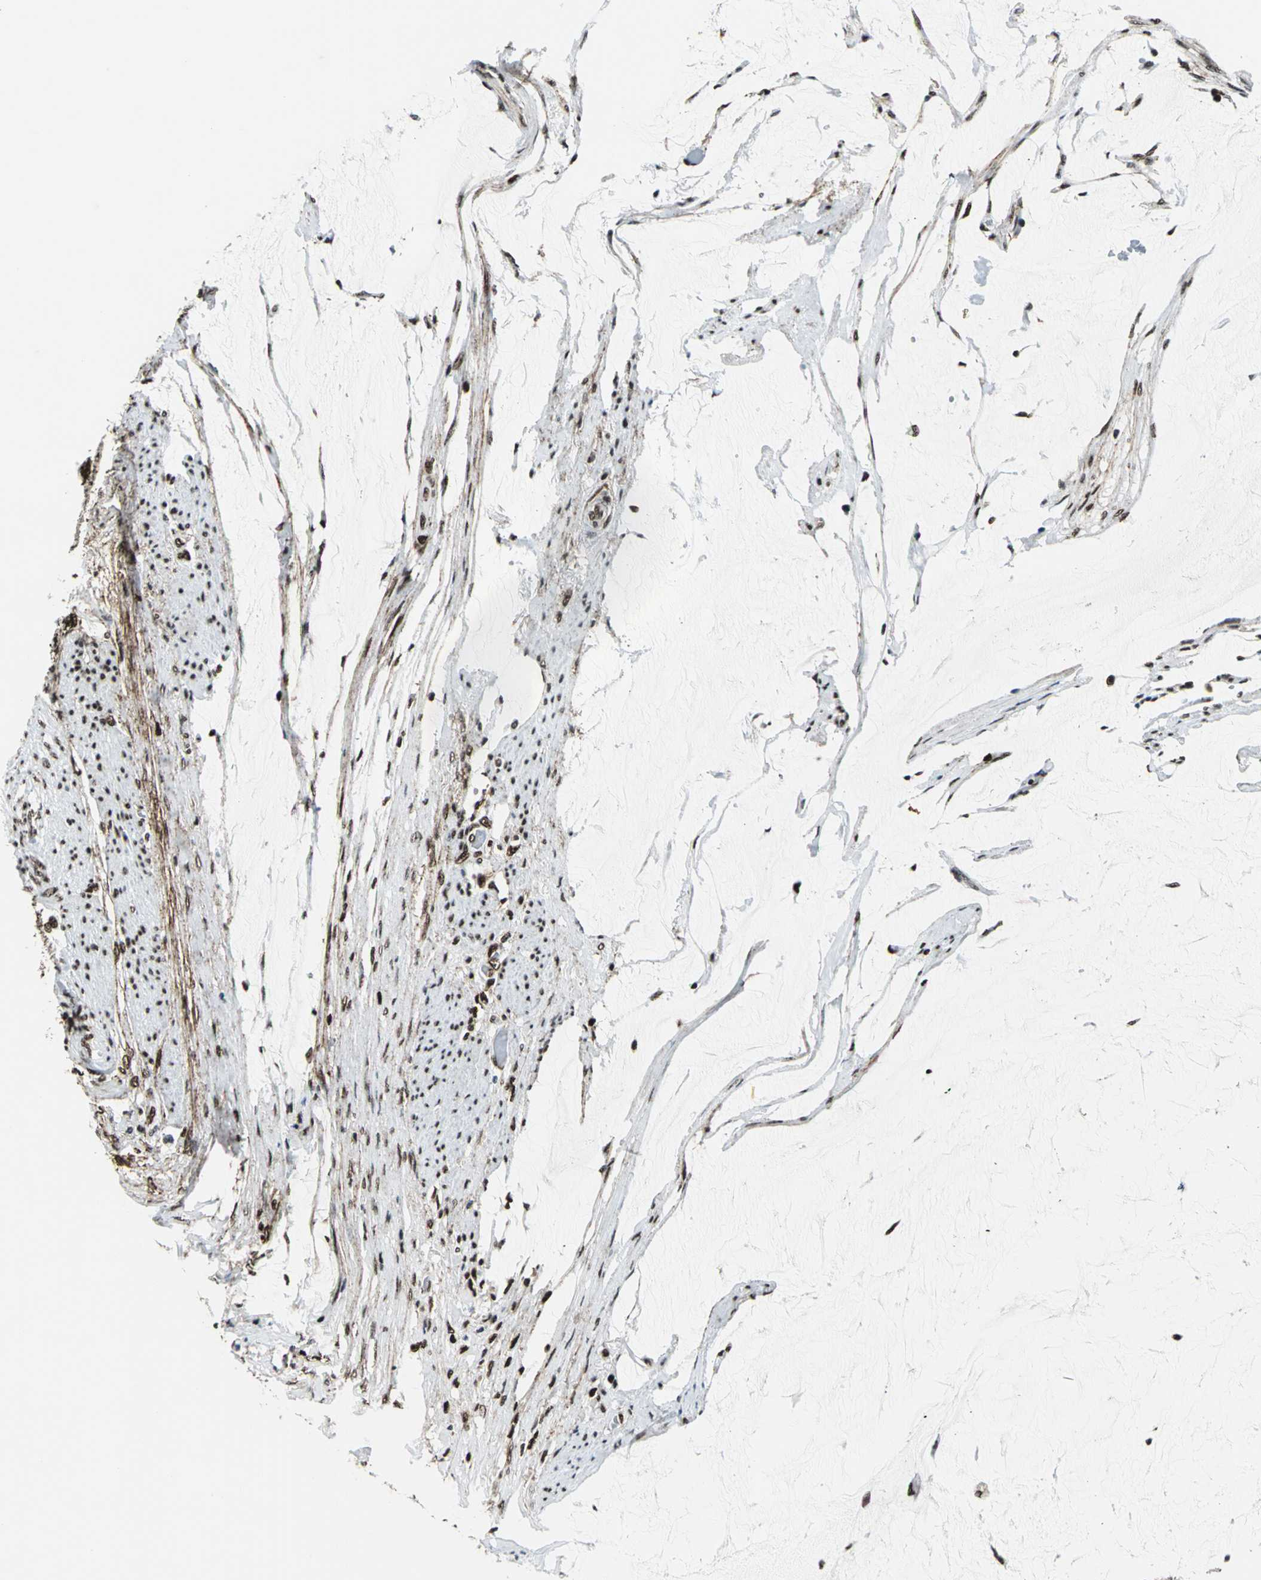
{"staining": {"intensity": "strong", "quantity": ">75%", "location": "nuclear"}, "tissue": "colorectal cancer", "cell_type": "Tumor cells", "image_type": "cancer", "snomed": [{"axis": "morphology", "description": "Normal tissue, NOS"}, {"axis": "morphology", "description": "Adenocarcinoma, NOS"}, {"axis": "topography", "description": "Rectum"}, {"axis": "topography", "description": "Peripheral nerve tissue"}], "caption": "Immunohistochemistry (IHC) (DAB (3,3'-diaminobenzidine)) staining of human colorectal adenocarcinoma exhibits strong nuclear protein expression in approximately >75% of tumor cells. Nuclei are stained in blue.", "gene": "APEX1", "patient": {"sex": "female", "age": 77}}